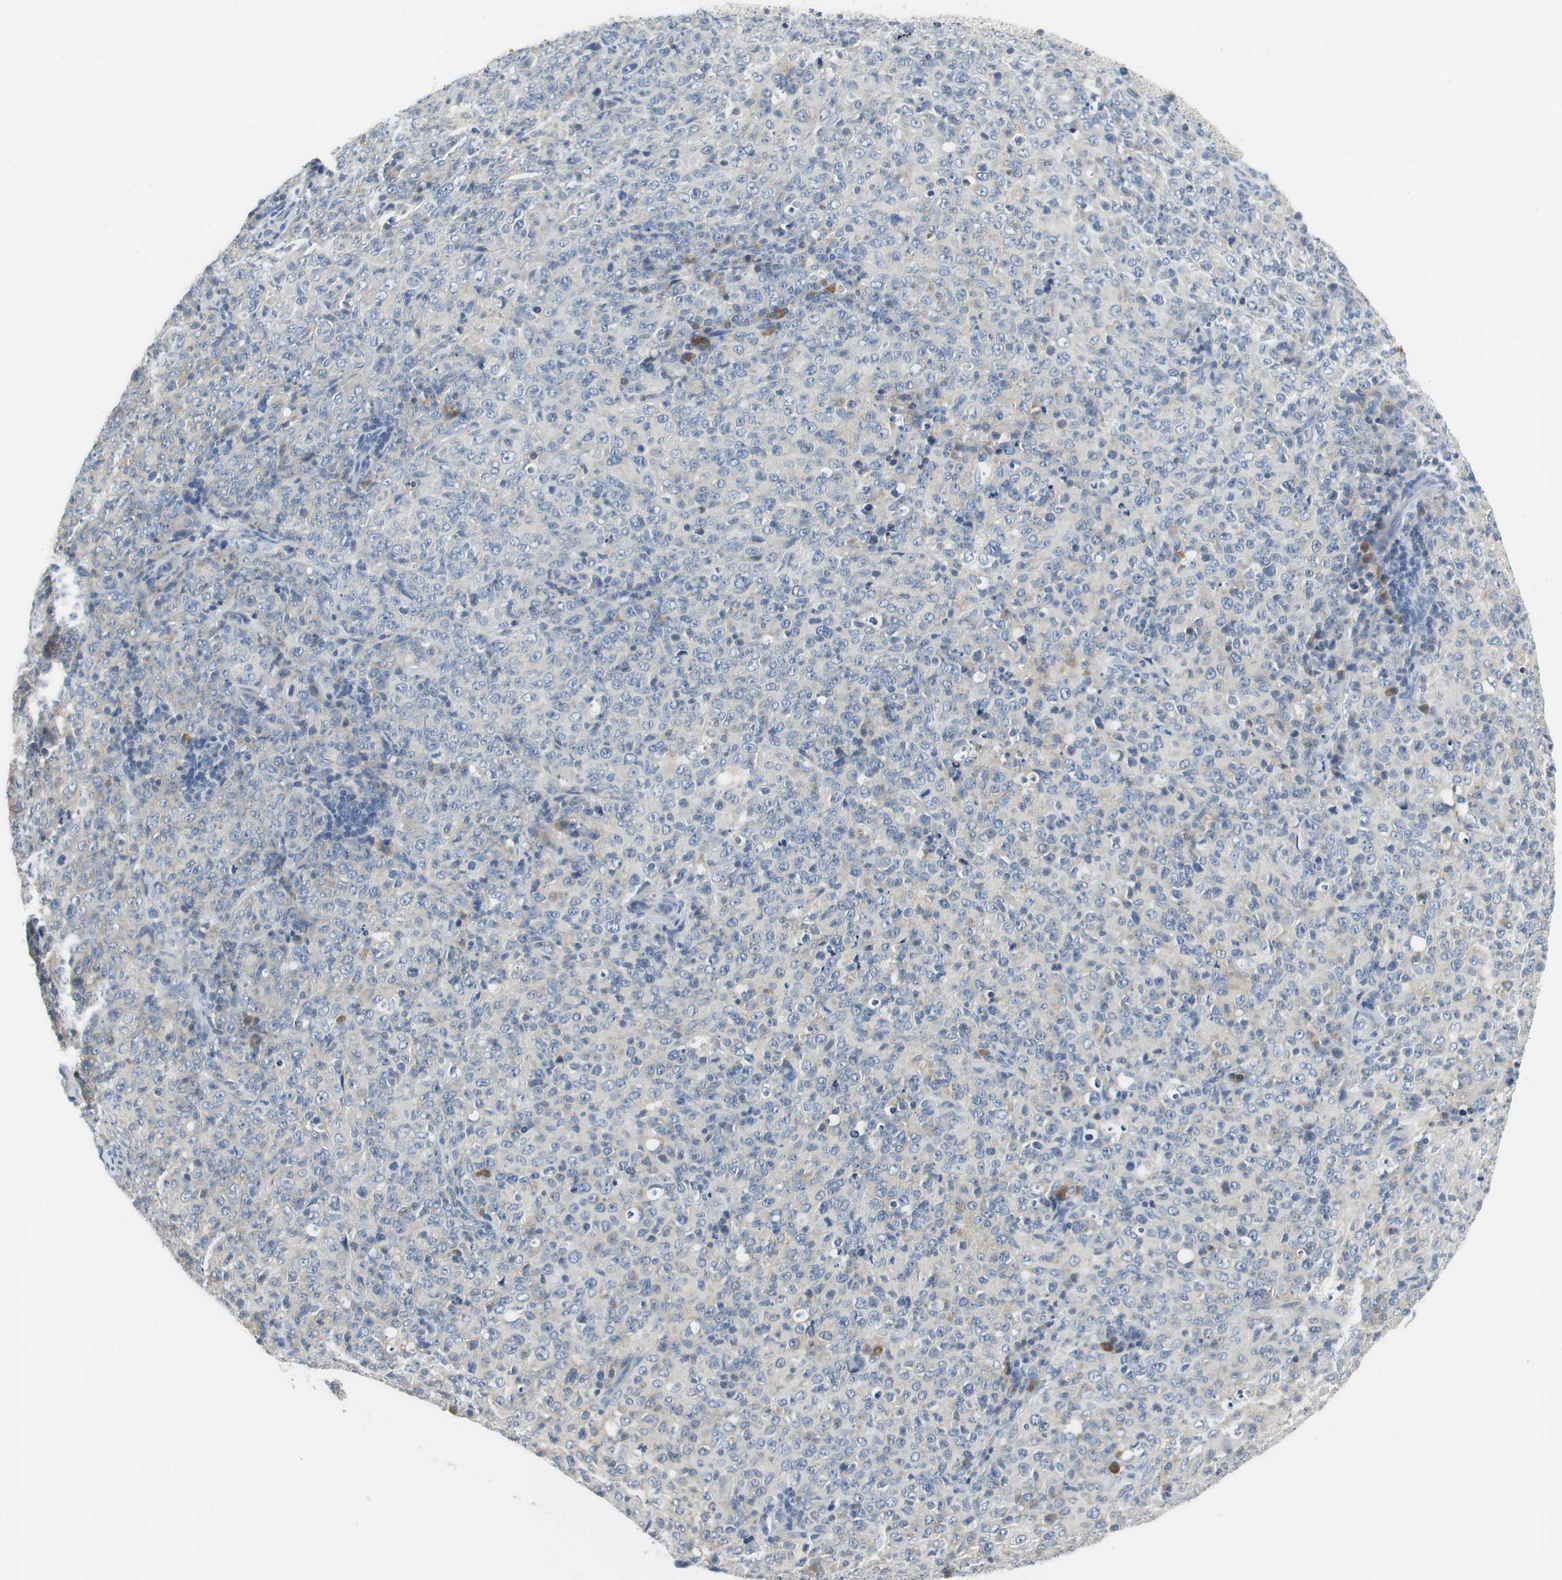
{"staining": {"intensity": "weak", "quantity": "<25%", "location": "cytoplasmic/membranous"}, "tissue": "lymphoma", "cell_type": "Tumor cells", "image_type": "cancer", "snomed": [{"axis": "morphology", "description": "Malignant lymphoma, non-Hodgkin's type, High grade"}, {"axis": "topography", "description": "Tonsil"}], "caption": "Tumor cells show no significant staining in lymphoma. (Brightfield microscopy of DAB IHC at high magnification).", "gene": "GLCCI1", "patient": {"sex": "female", "age": 36}}